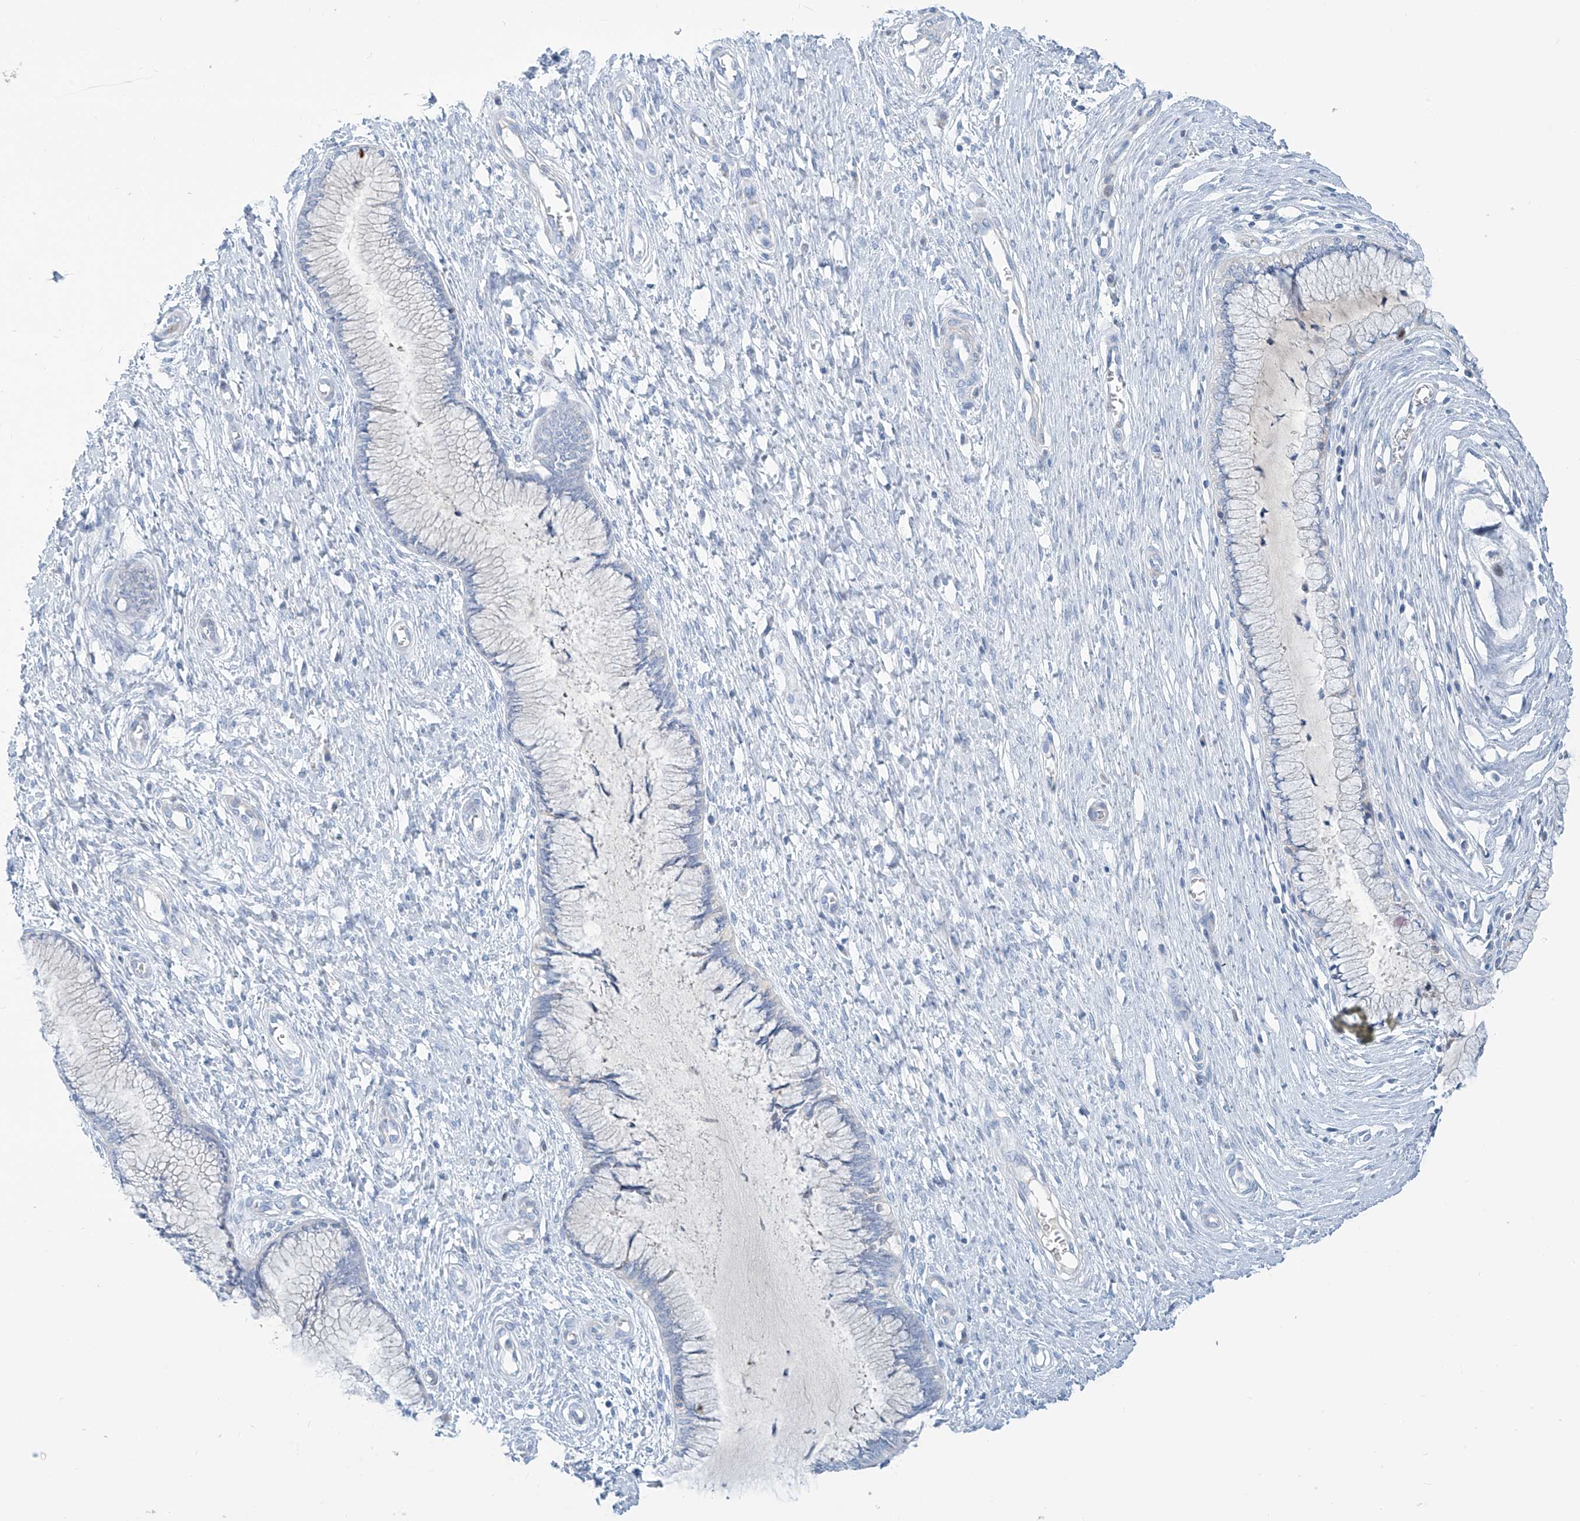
{"staining": {"intensity": "negative", "quantity": "none", "location": "none"}, "tissue": "cervix", "cell_type": "Glandular cells", "image_type": "normal", "snomed": [{"axis": "morphology", "description": "Normal tissue, NOS"}, {"axis": "topography", "description": "Cervix"}], "caption": "The histopathology image displays no staining of glandular cells in benign cervix. Nuclei are stained in blue.", "gene": "SGO2", "patient": {"sex": "female", "age": 55}}